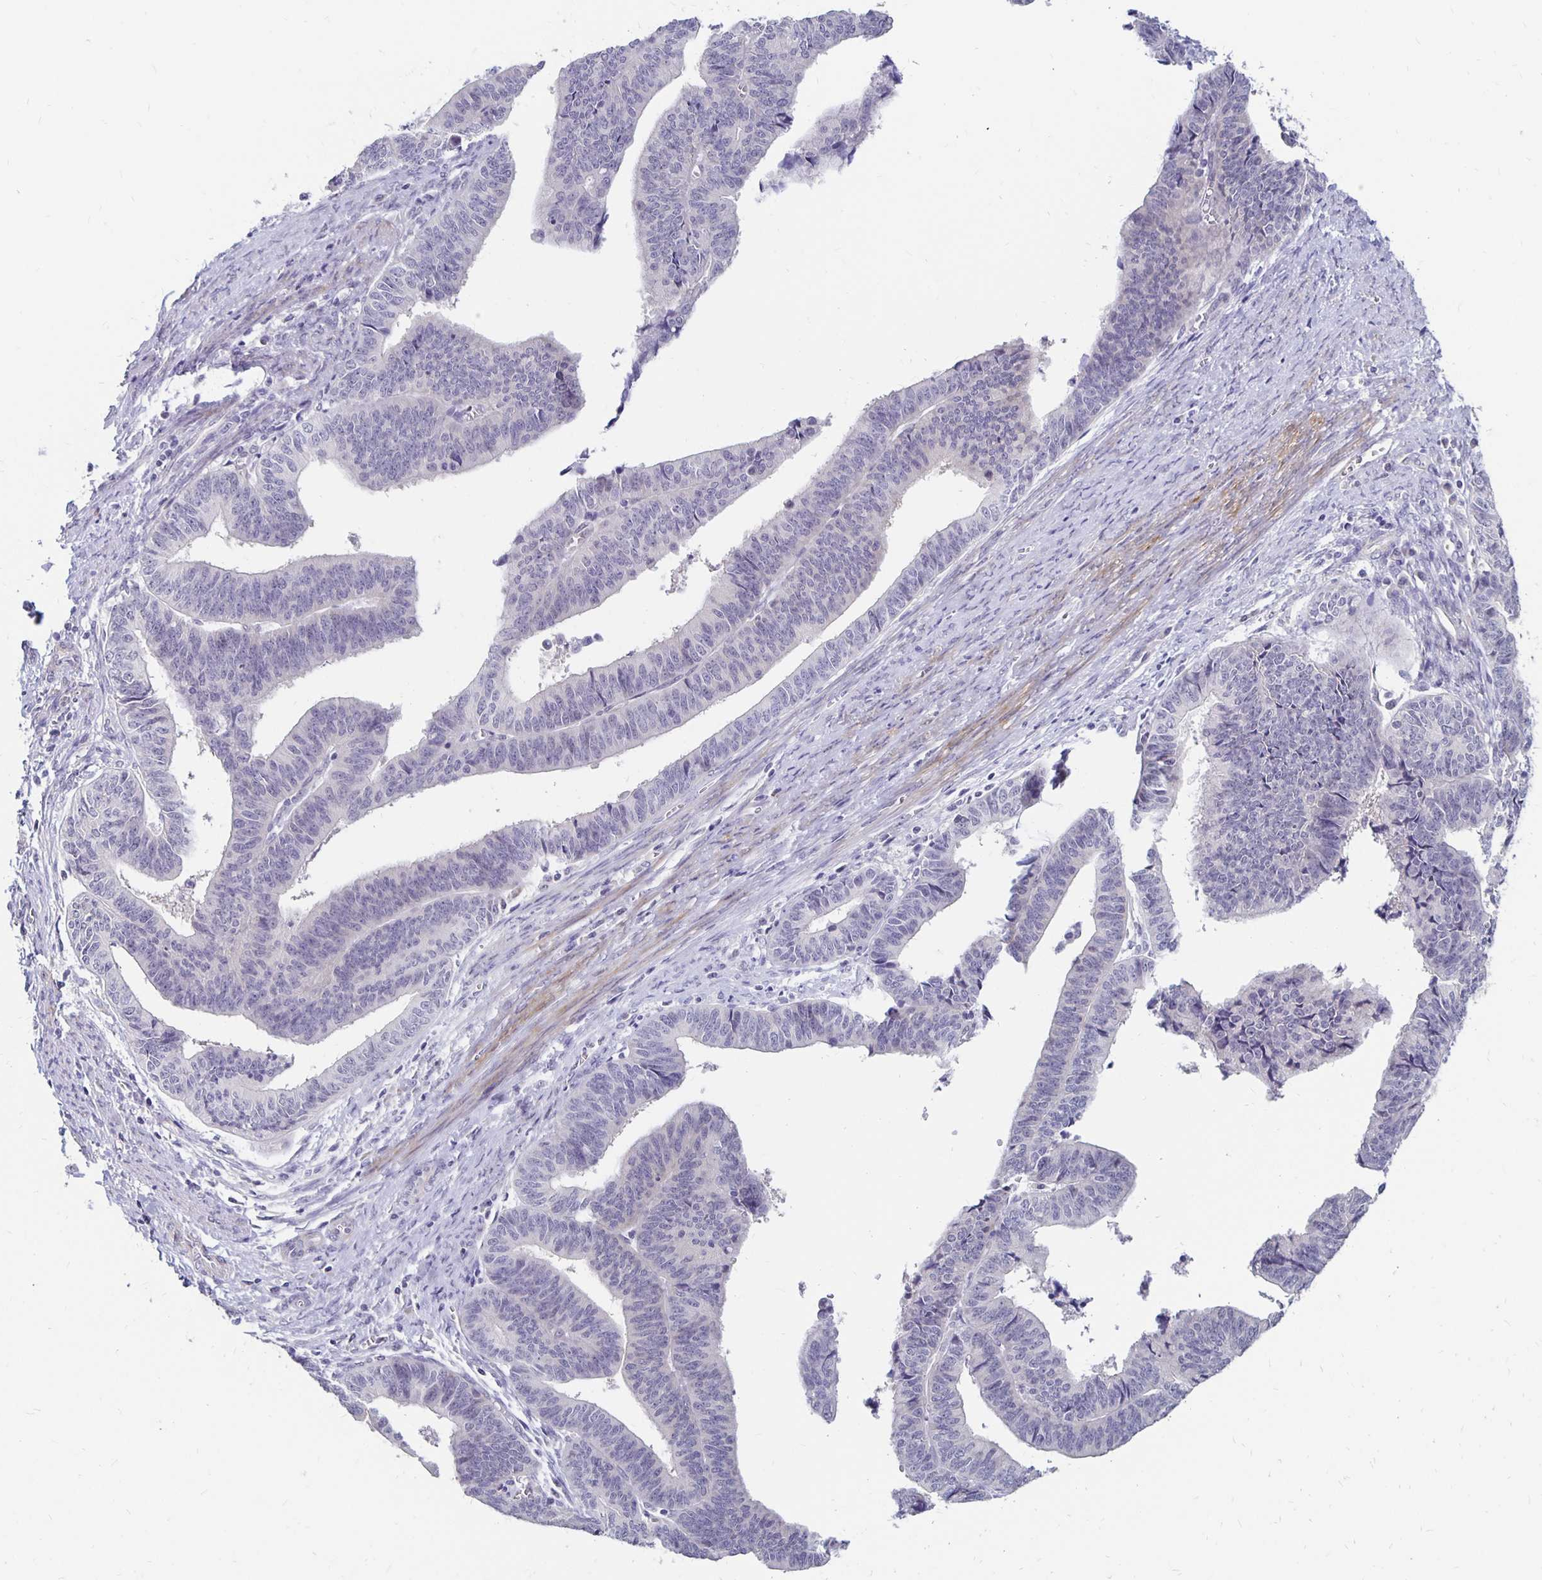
{"staining": {"intensity": "negative", "quantity": "none", "location": "none"}, "tissue": "endometrial cancer", "cell_type": "Tumor cells", "image_type": "cancer", "snomed": [{"axis": "morphology", "description": "Adenocarcinoma, NOS"}, {"axis": "topography", "description": "Endometrium"}], "caption": "Immunohistochemistry (IHC) photomicrograph of adenocarcinoma (endometrial) stained for a protein (brown), which demonstrates no expression in tumor cells. (DAB immunohistochemistry (IHC) visualized using brightfield microscopy, high magnification).", "gene": "ATOSB", "patient": {"sex": "female", "age": 65}}